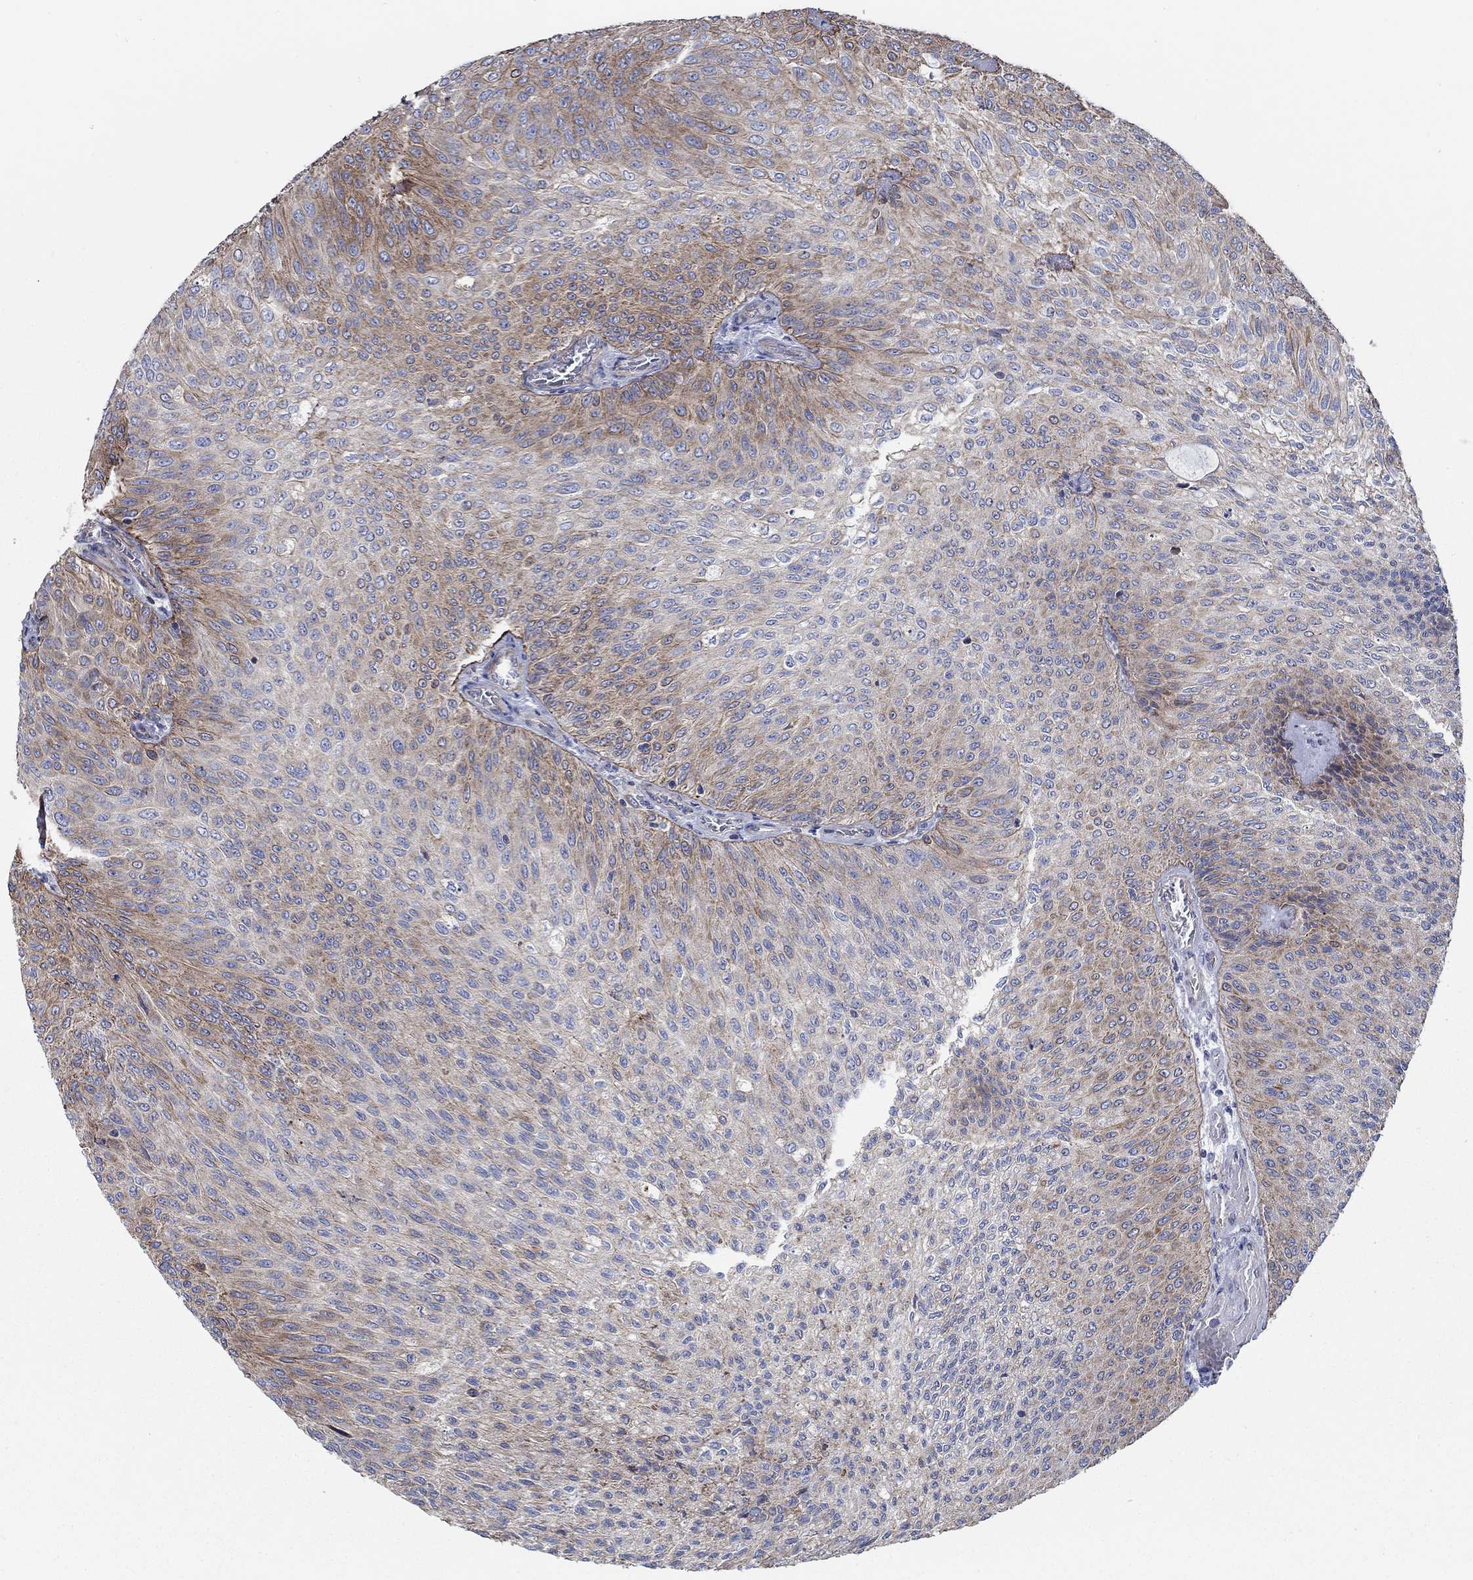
{"staining": {"intensity": "moderate", "quantity": "<25%", "location": "cytoplasmic/membranous"}, "tissue": "urothelial cancer", "cell_type": "Tumor cells", "image_type": "cancer", "snomed": [{"axis": "morphology", "description": "Urothelial carcinoma, Low grade"}, {"axis": "topography", "description": "Ureter, NOS"}, {"axis": "topography", "description": "Urinary bladder"}], "caption": "Protein analysis of urothelial cancer tissue displays moderate cytoplasmic/membranous expression in approximately <25% of tumor cells.", "gene": "FMN1", "patient": {"sex": "male", "age": 78}}